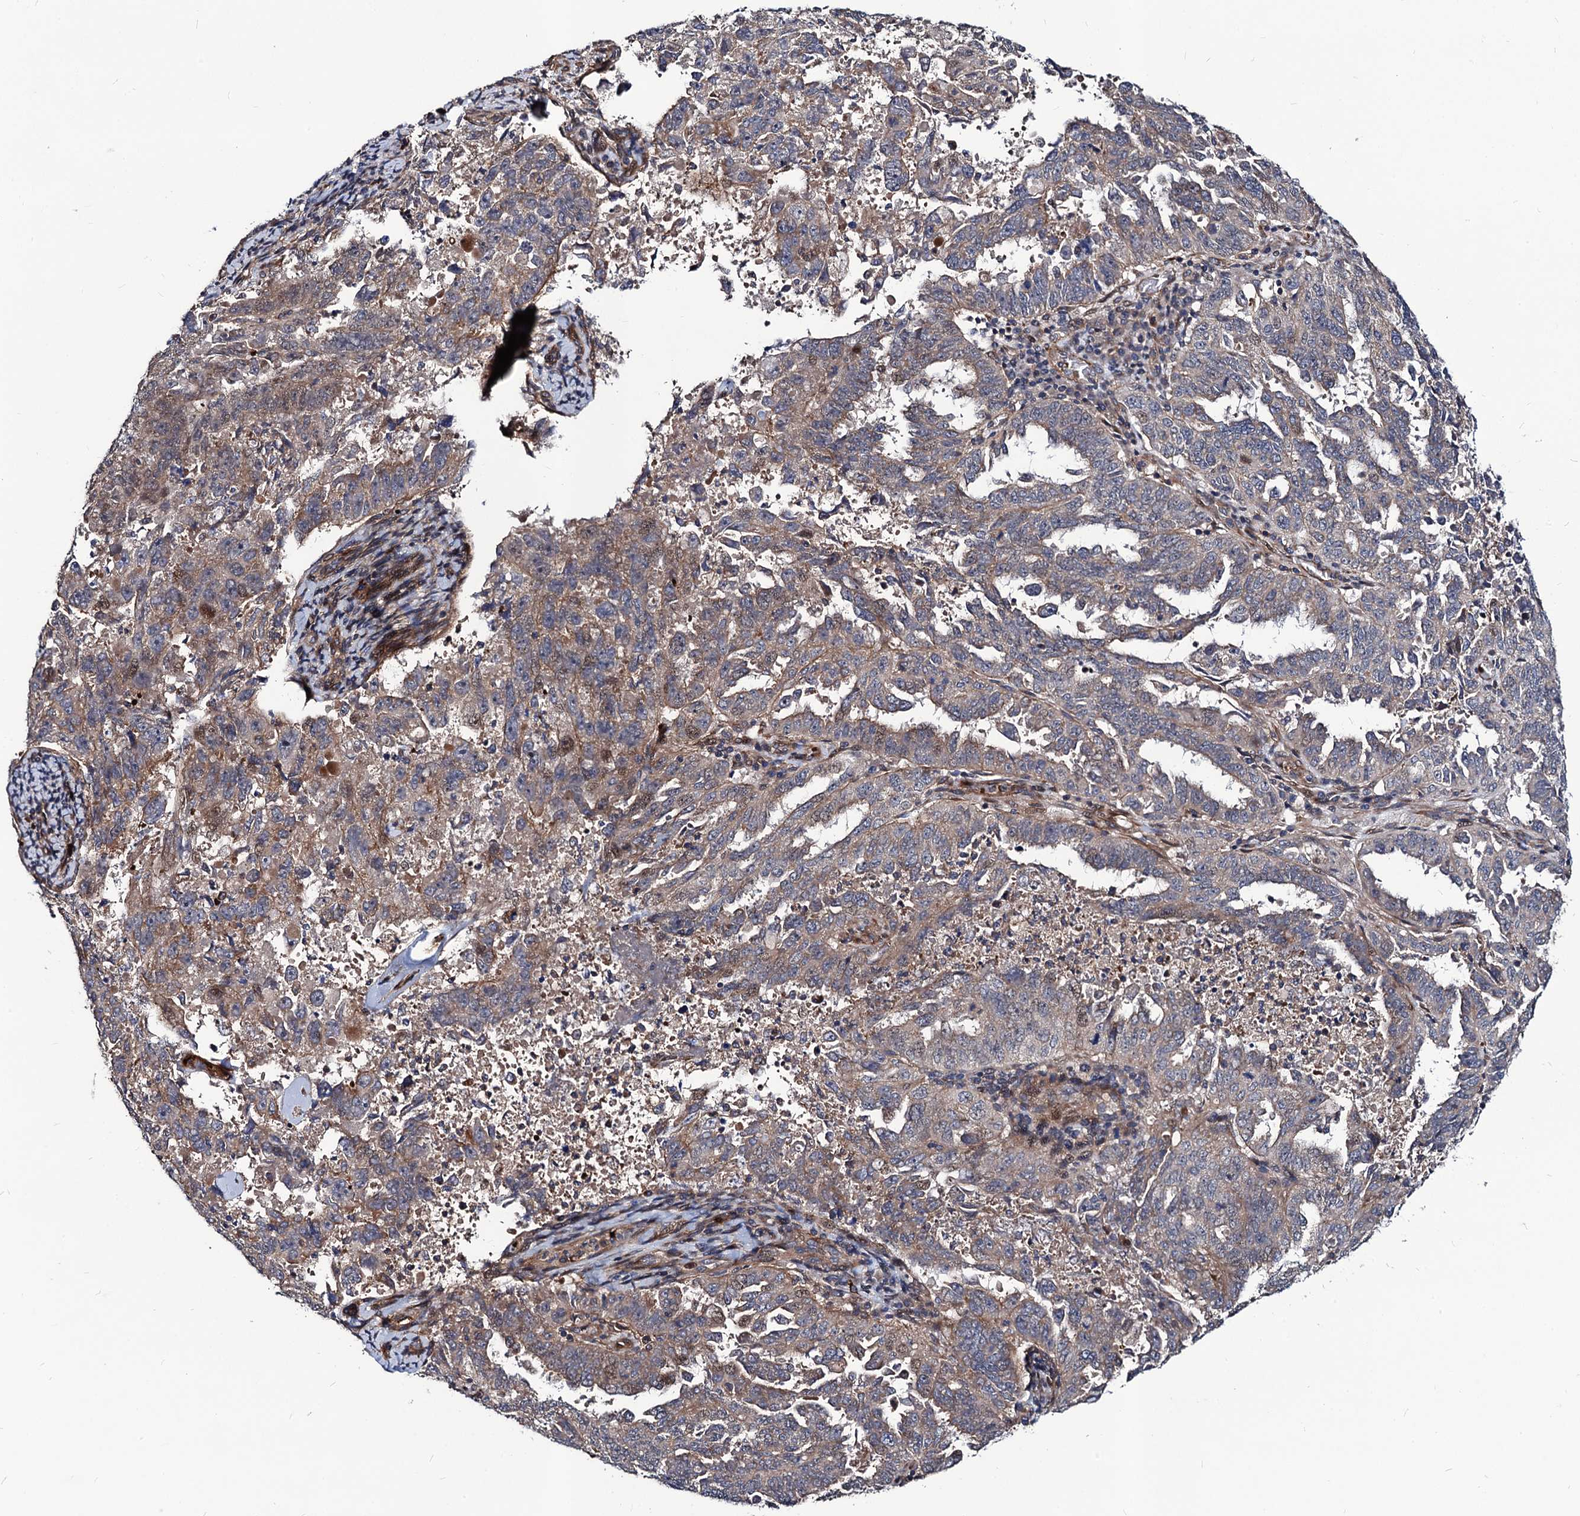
{"staining": {"intensity": "weak", "quantity": "25%-75%", "location": "cytoplasmic/membranous,nuclear"}, "tissue": "endometrial cancer", "cell_type": "Tumor cells", "image_type": "cancer", "snomed": [{"axis": "morphology", "description": "Adenocarcinoma, NOS"}, {"axis": "topography", "description": "Endometrium"}], "caption": "Immunohistochemical staining of endometrial cancer shows low levels of weak cytoplasmic/membranous and nuclear positivity in about 25%-75% of tumor cells. Using DAB (brown) and hematoxylin (blue) stains, captured at high magnification using brightfield microscopy.", "gene": "KXD1", "patient": {"sex": "female", "age": 65}}